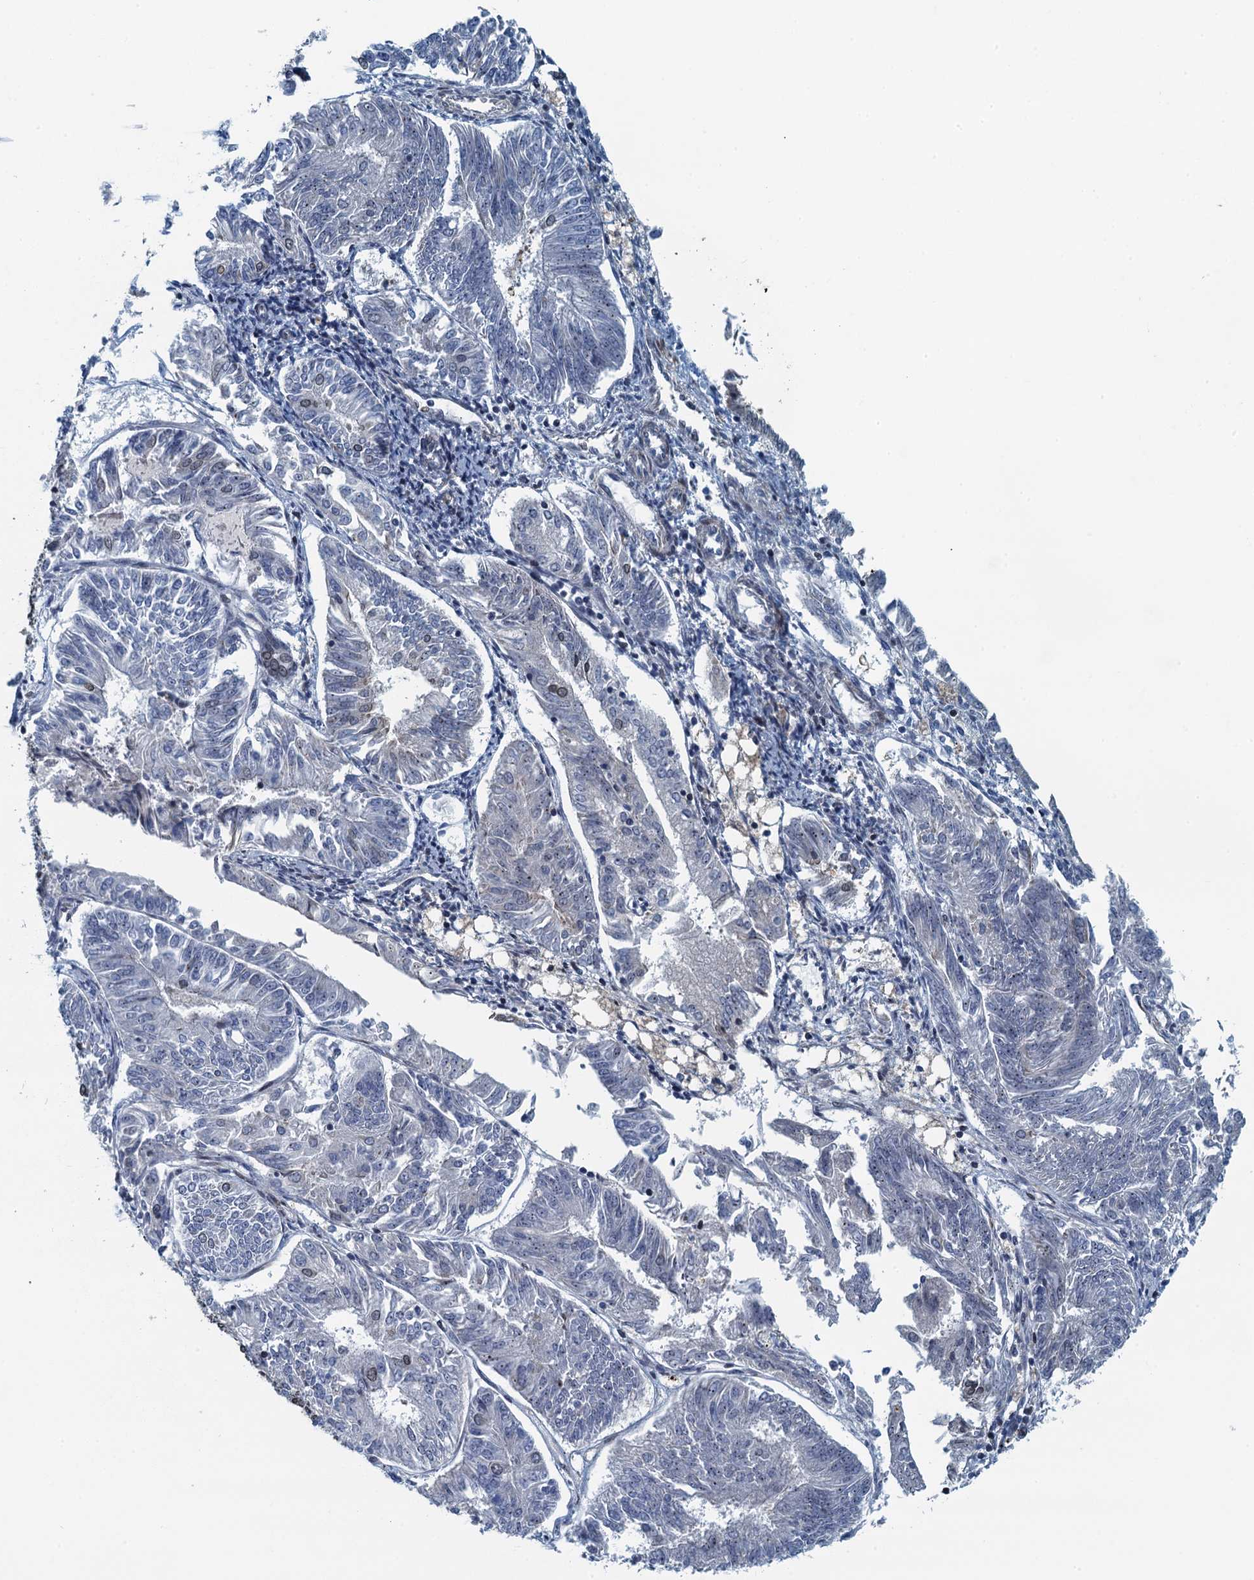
{"staining": {"intensity": "negative", "quantity": "none", "location": "none"}, "tissue": "endometrial cancer", "cell_type": "Tumor cells", "image_type": "cancer", "snomed": [{"axis": "morphology", "description": "Adenocarcinoma, NOS"}, {"axis": "topography", "description": "Endometrium"}], "caption": "Tumor cells are negative for protein expression in human endometrial cancer (adenocarcinoma).", "gene": "CCDC34", "patient": {"sex": "female", "age": 58}}